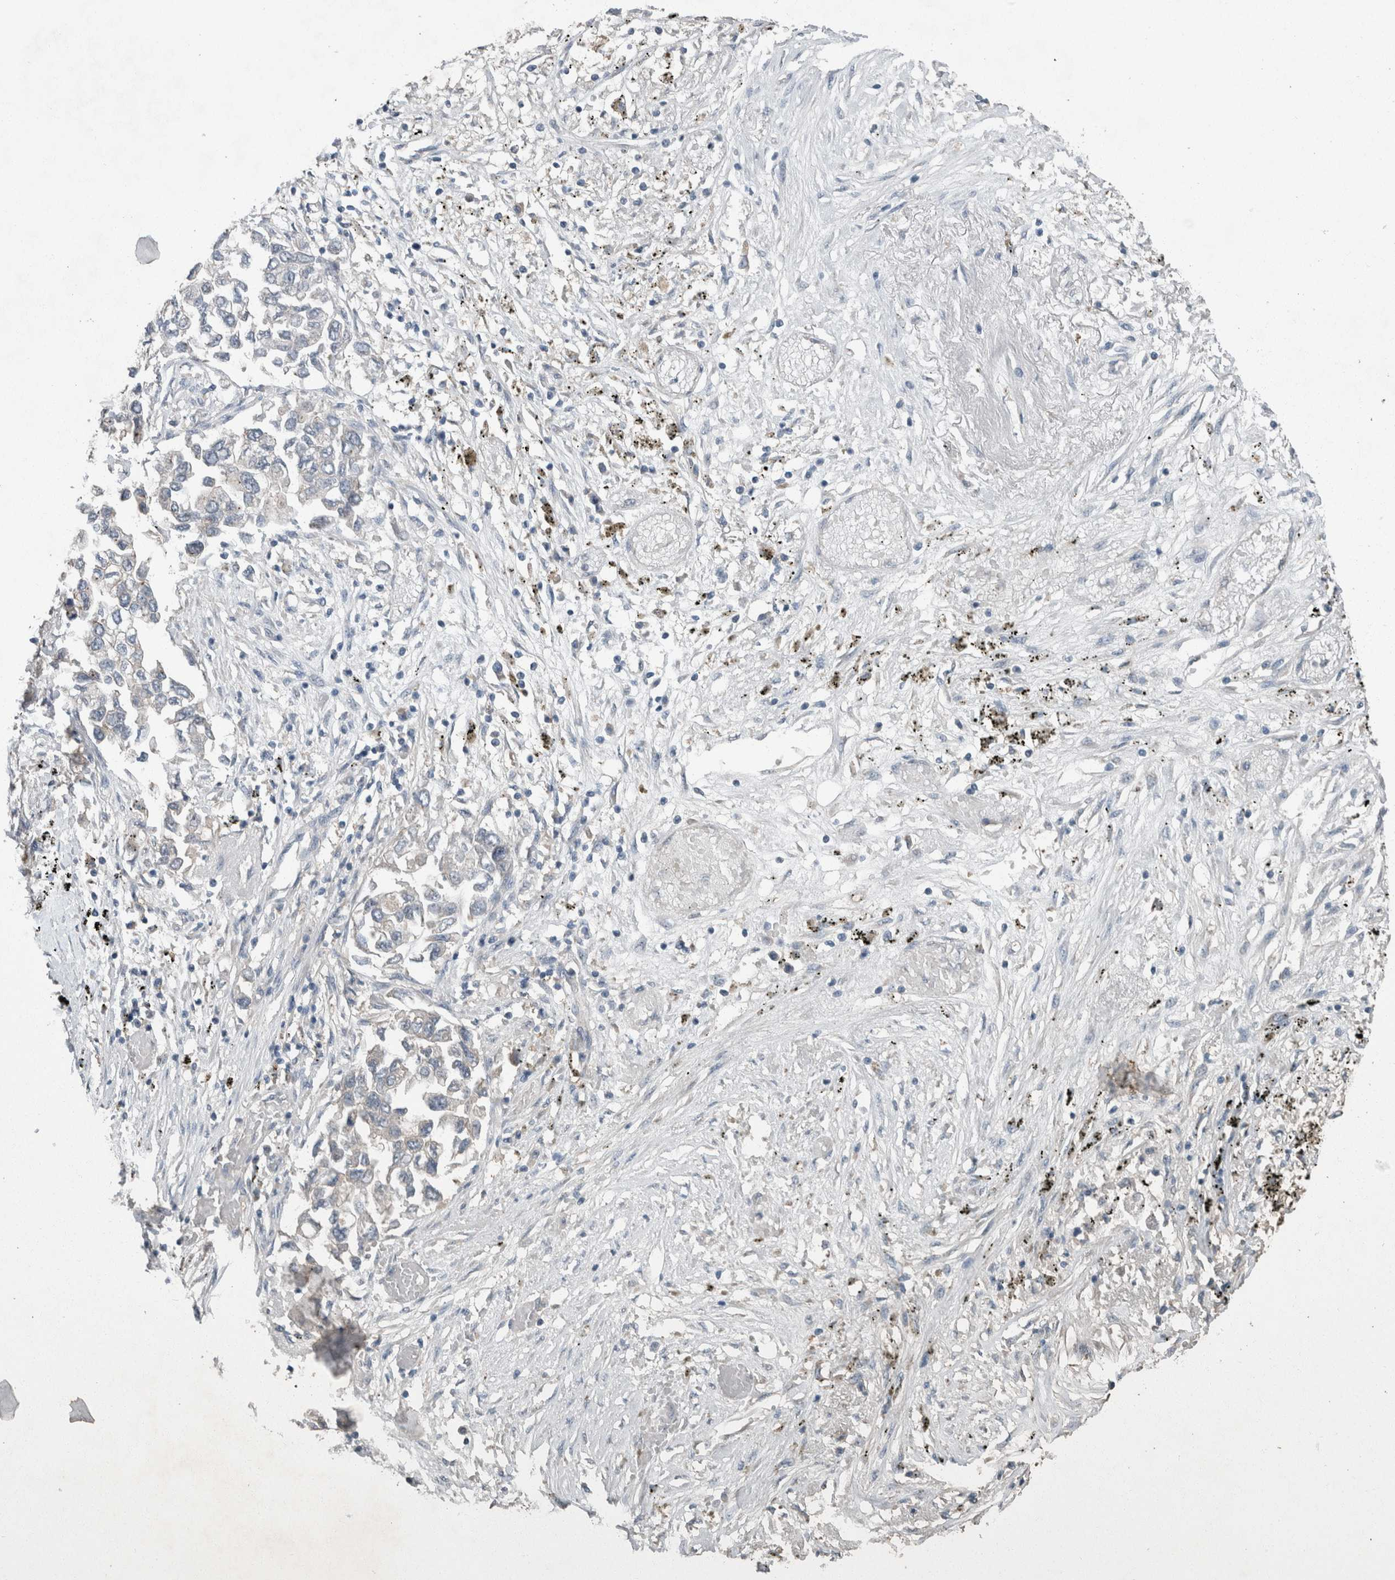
{"staining": {"intensity": "negative", "quantity": "none", "location": "none"}, "tissue": "lung cancer", "cell_type": "Tumor cells", "image_type": "cancer", "snomed": [{"axis": "morphology", "description": "Inflammation, NOS"}, {"axis": "morphology", "description": "Adenocarcinoma, NOS"}, {"axis": "topography", "description": "Lung"}], "caption": "The photomicrograph shows no staining of tumor cells in lung cancer (adenocarcinoma).", "gene": "KNTC1", "patient": {"sex": "male", "age": 63}}